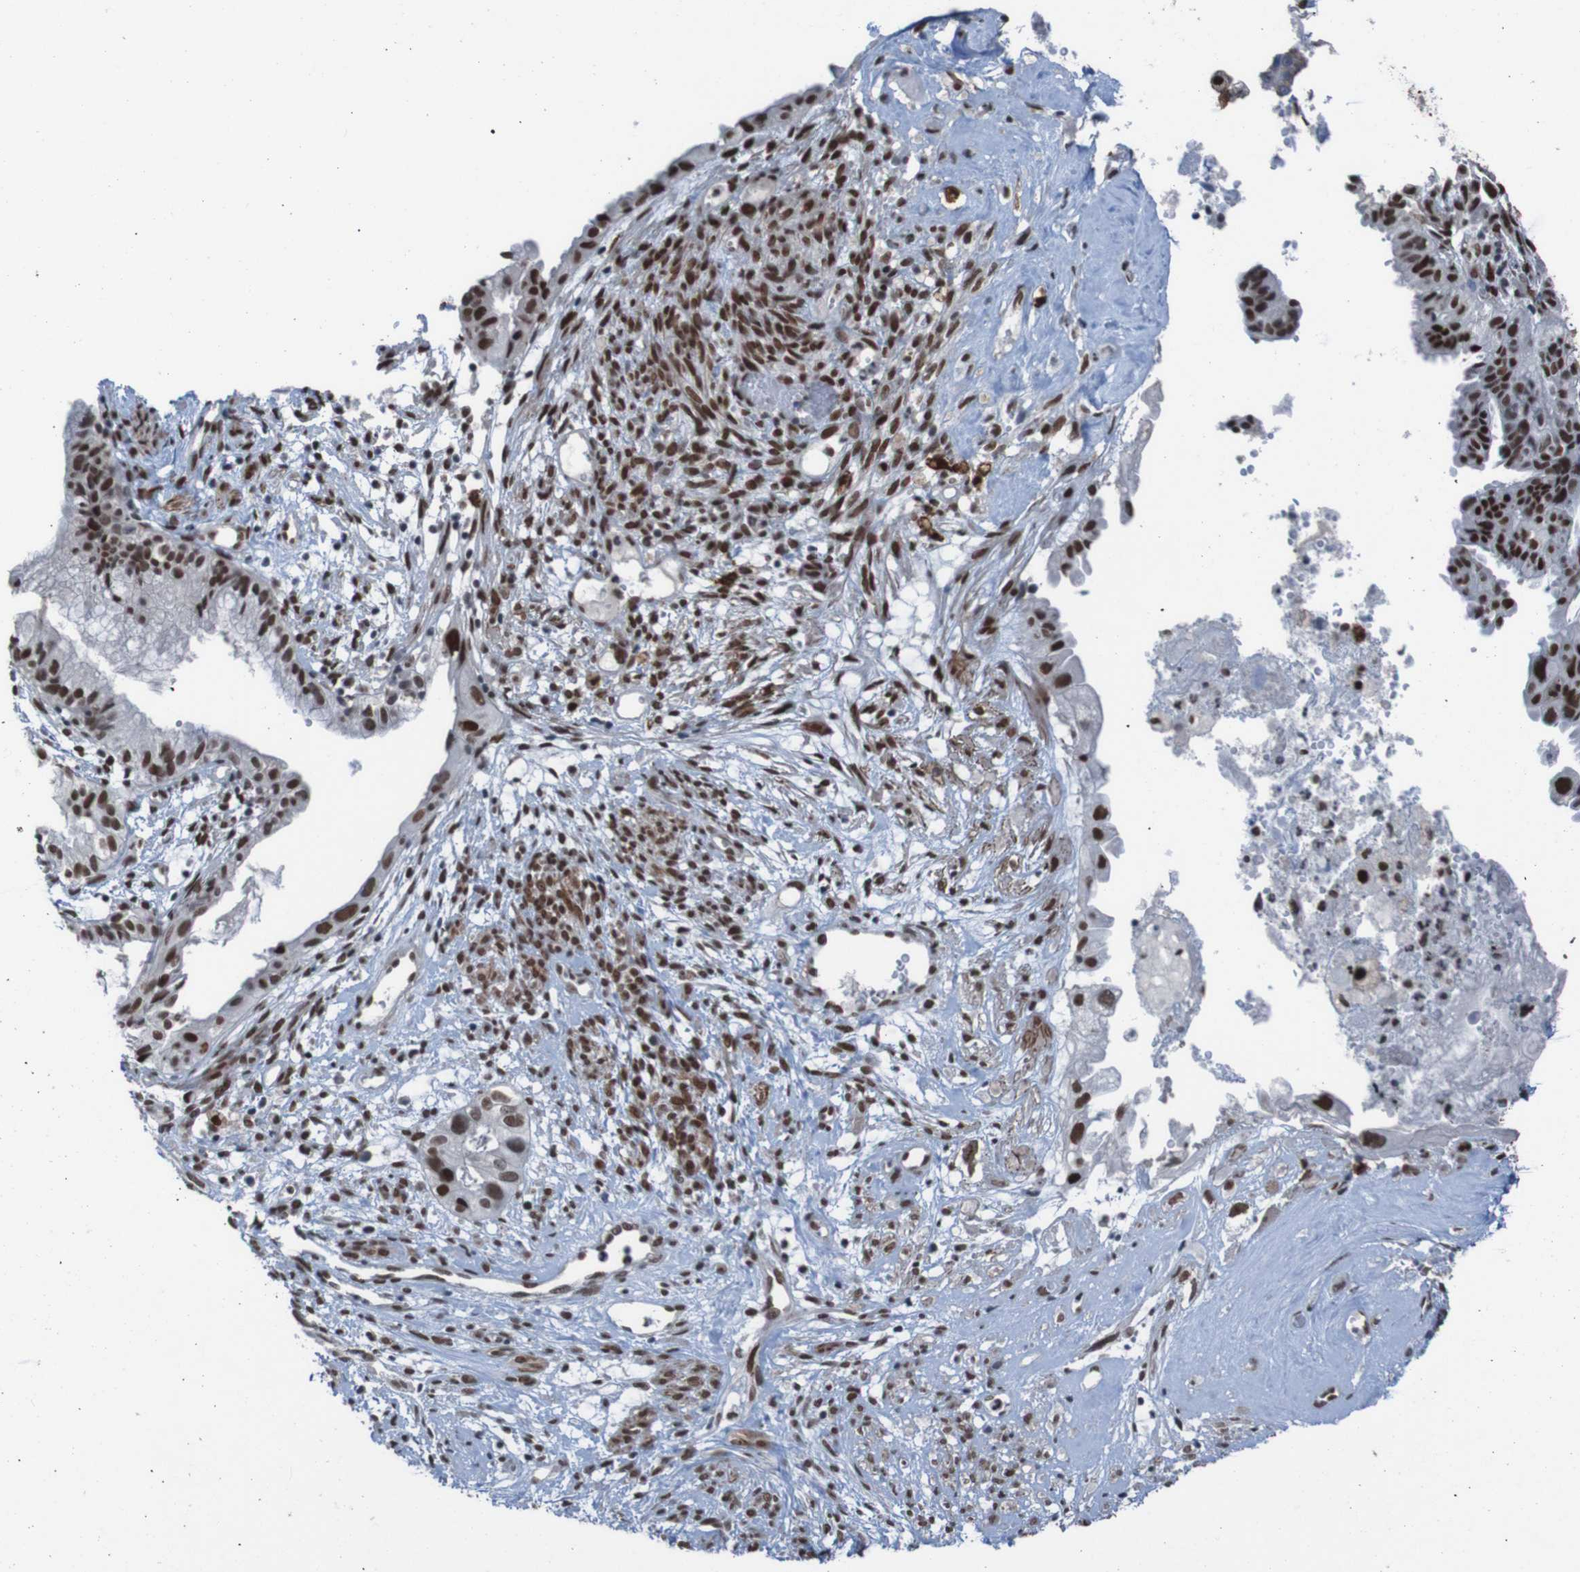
{"staining": {"intensity": "strong", "quantity": ">75%", "location": "nuclear"}, "tissue": "cervical cancer", "cell_type": "Tumor cells", "image_type": "cancer", "snomed": [{"axis": "morphology", "description": "Normal tissue, NOS"}, {"axis": "morphology", "description": "Adenocarcinoma, NOS"}, {"axis": "topography", "description": "Cervix"}, {"axis": "topography", "description": "Endometrium"}], "caption": "Immunohistochemical staining of human adenocarcinoma (cervical) demonstrates high levels of strong nuclear staining in approximately >75% of tumor cells.", "gene": "PHF2", "patient": {"sex": "female", "age": 86}}